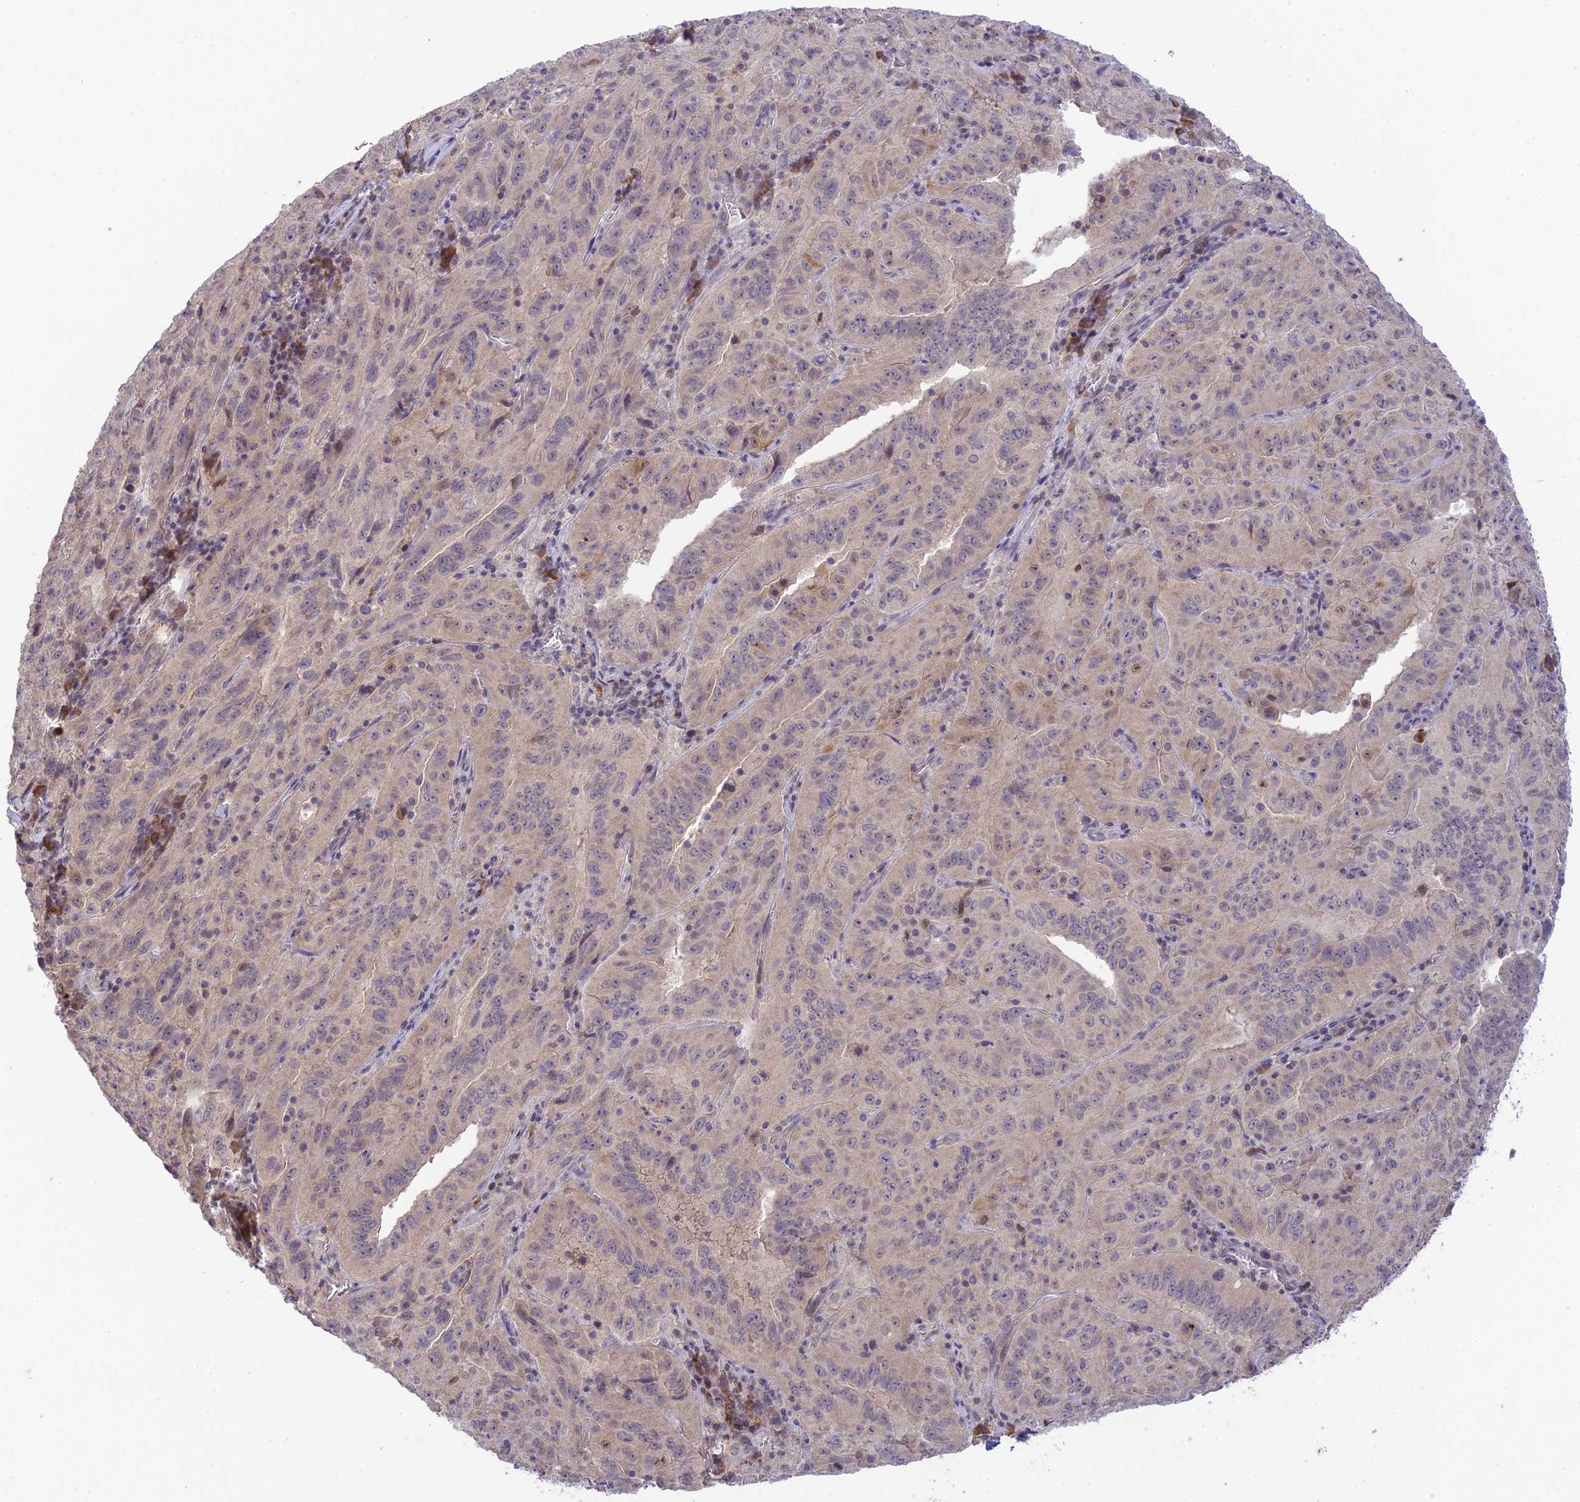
{"staining": {"intensity": "negative", "quantity": "none", "location": "none"}, "tissue": "pancreatic cancer", "cell_type": "Tumor cells", "image_type": "cancer", "snomed": [{"axis": "morphology", "description": "Adenocarcinoma, NOS"}, {"axis": "topography", "description": "Pancreas"}], "caption": "DAB (3,3'-diaminobenzidine) immunohistochemical staining of human pancreatic adenocarcinoma reveals no significant positivity in tumor cells.", "gene": "TEKT1", "patient": {"sex": "male", "age": 63}}